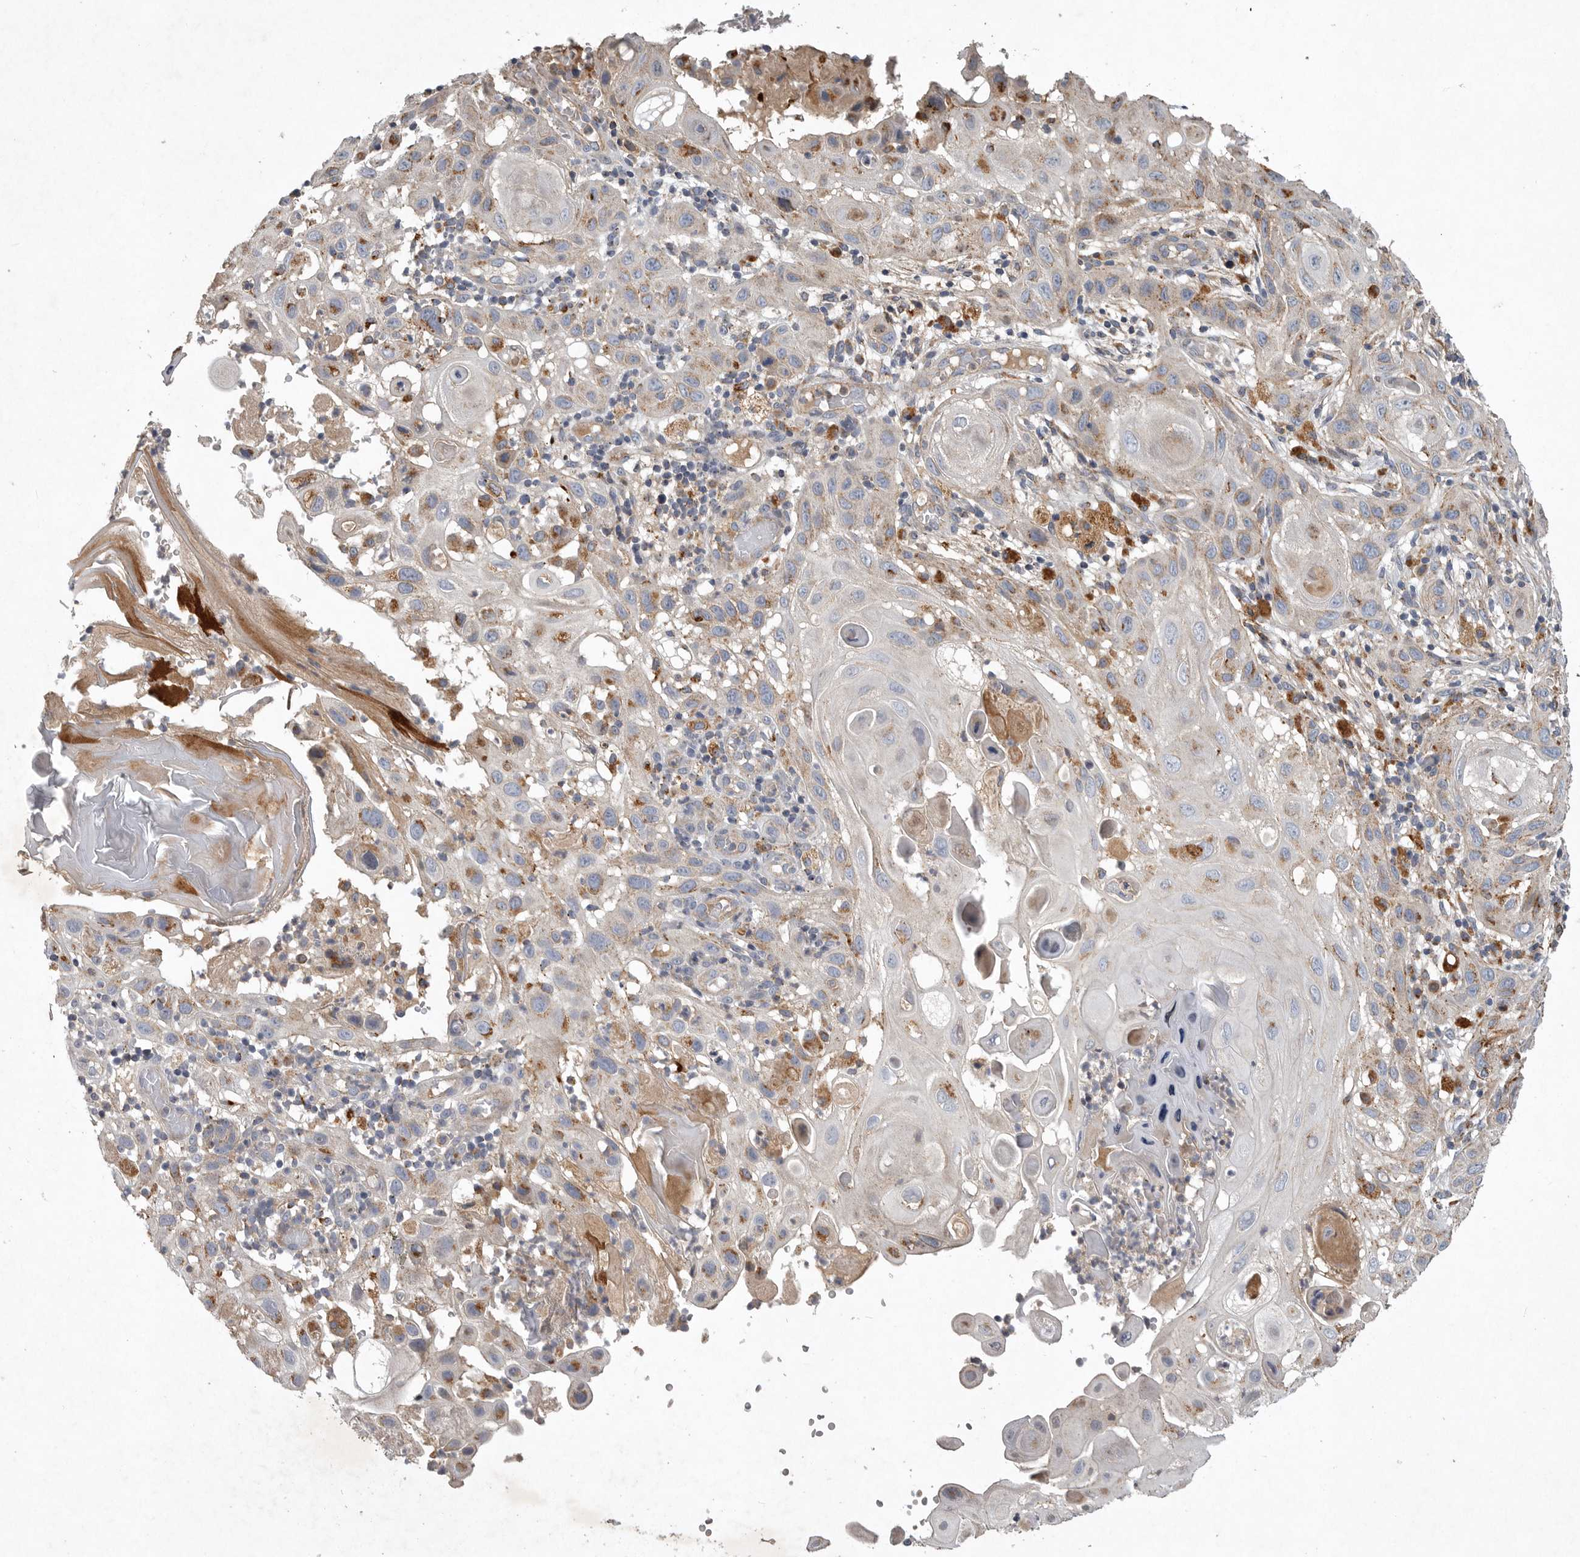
{"staining": {"intensity": "moderate", "quantity": ">75%", "location": "cytoplasmic/membranous"}, "tissue": "skin cancer", "cell_type": "Tumor cells", "image_type": "cancer", "snomed": [{"axis": "morphology", "description": "Normal tissue, NOS"}, {"axis": "morphology", "description": "Squamous cell carcinoma, NOS"}, {"axis": "topography", "description": "Skin"}], "caption": "Immunohistochemical staining of skin cancer (squamous cell carcinoma) reveals medium levels of moderate cytoplasmic/membranous expression in about >75% of tumor cells.", "gene": "LAMTOR3", "patient": {"sex": "female", "age": 96}}